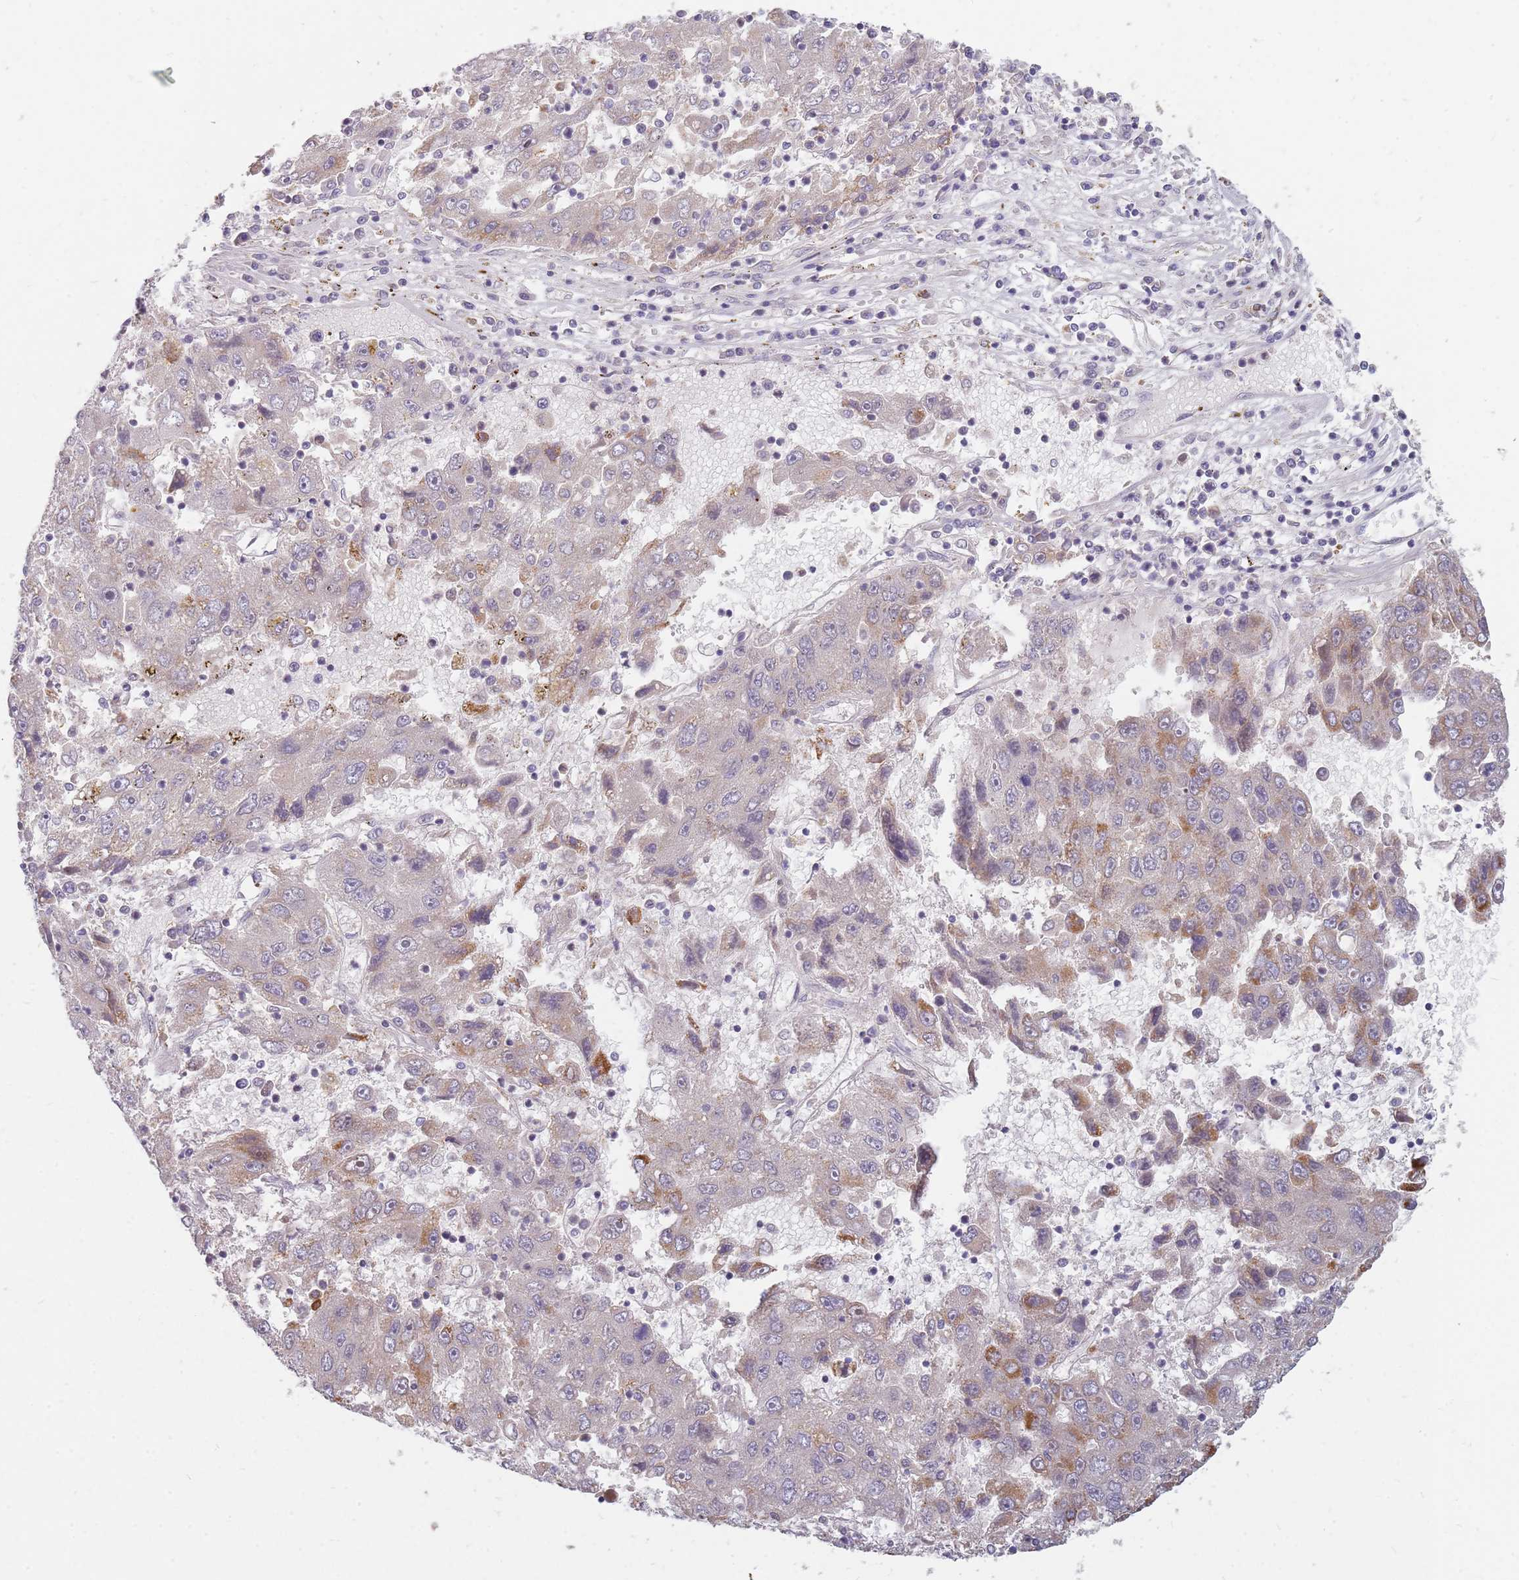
{"staining": {"intensity": "moderate", "quantity": "<25%", "location": "cytoplasmic/membranous"}, "tissue": "liver cancer", "cell_type": "Tumor cells", "image_type": "cancer", "snomed": [{"axis": "morphology", "description": "Carcinoma, Hepatocellular, NOS"}, {"axis": "topography", "description": "Liver"}], "caption": "The micrograph displays a brown stain indicating the presence of a protein in the cytoplasmic/membranous of tumor cells in liver hepatocellular carcinoma. (Stains: DAB in brown, nuclei in blue, Microscopy: brightfield microscopy at high magnification).", "gene": "MPEG1", "patient": {"sex": "male", "age": 49}}